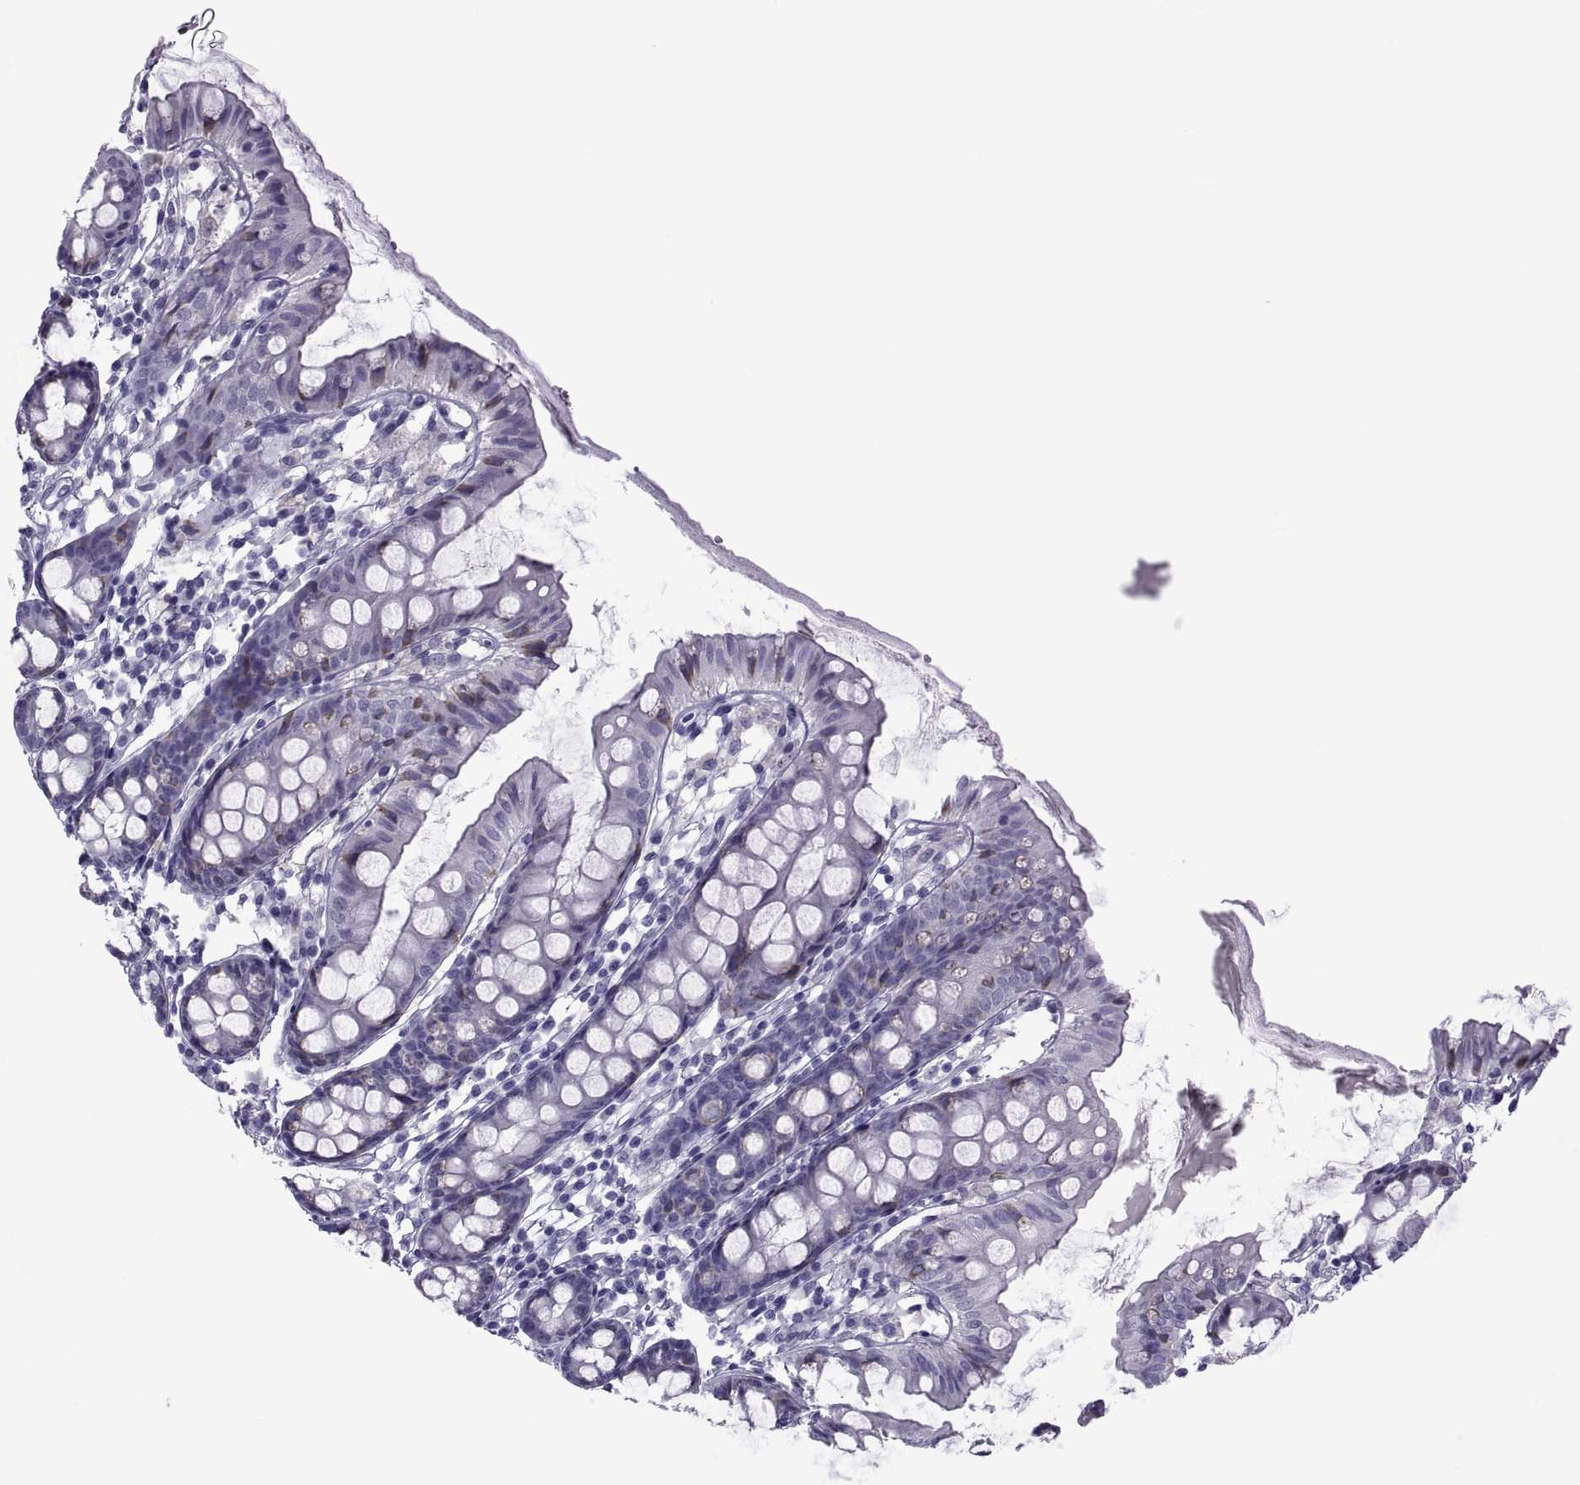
{"staining": {"intensity": "negative", "quantity": "none", "location": "none"}, "tissue": "colon", "cell_type": "Endothelial cells", "image_type": "normal", "snomed": [{"axis": "morphology", "description": "Normal tissue, NOS"}, {"axis": "topography", "description": "Colon"}], "caption": "The IHC histopathology image has no significant staining in endothelial cells of colon.", "gene": "MAGEB1", "patient": {"sex": "female", "age": 84}}